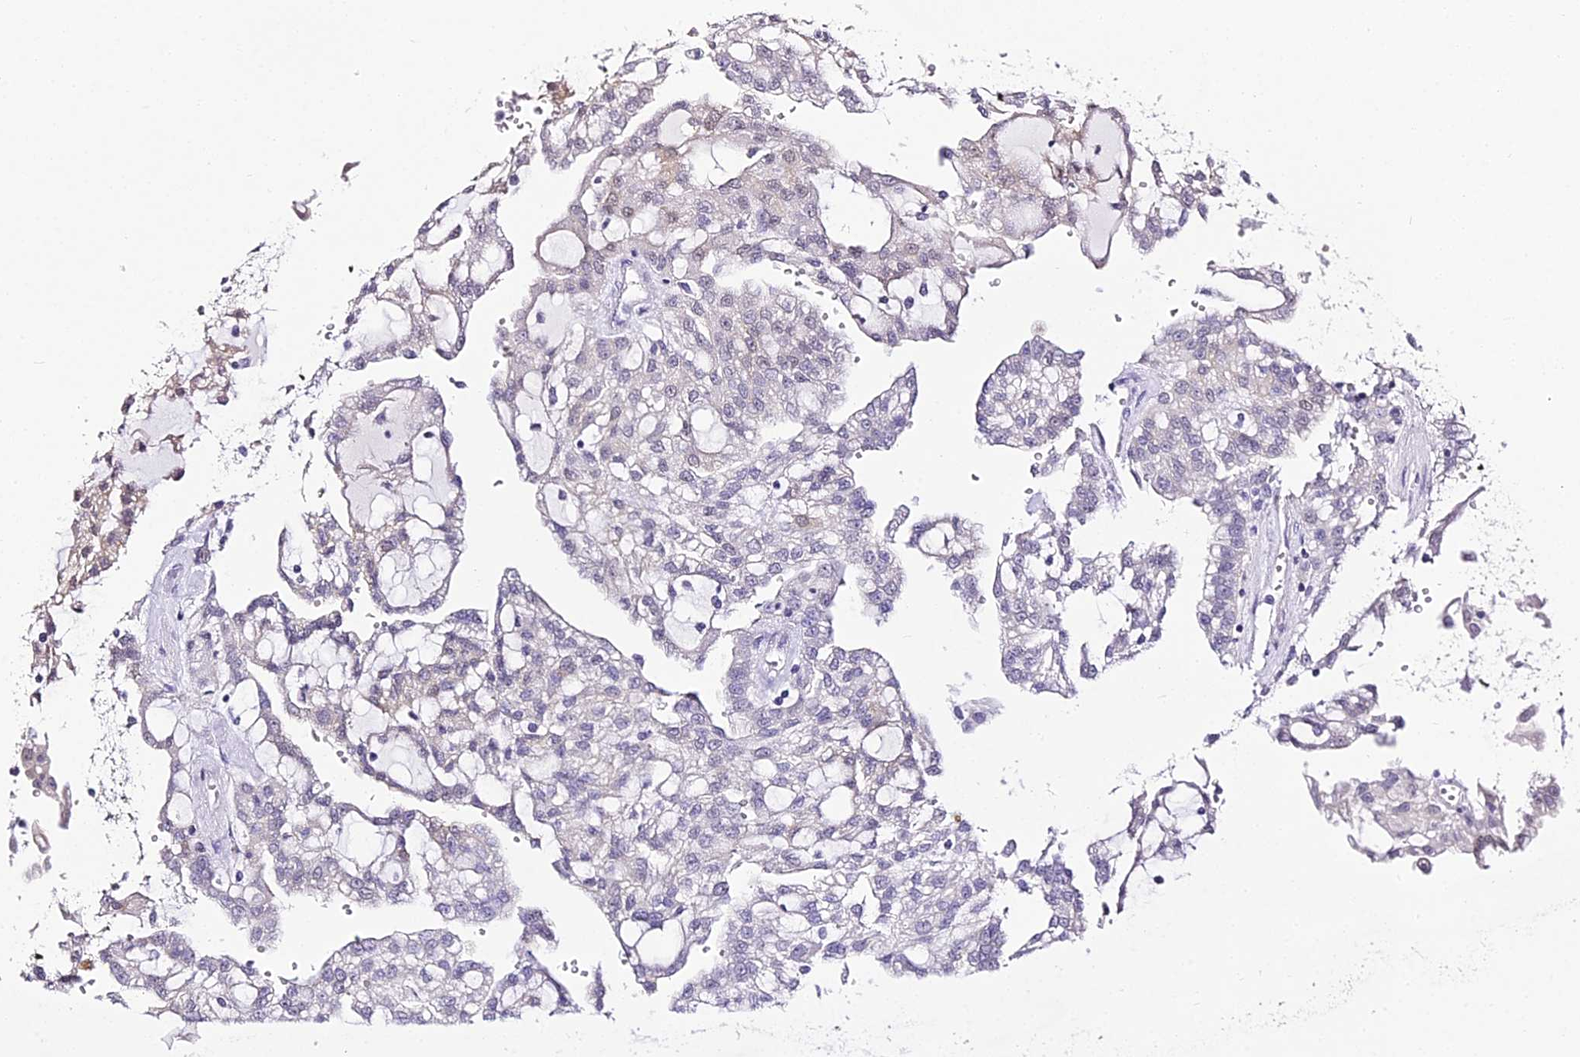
{"staining": {"intensity": "negative", "quantity": "none", "location": "none"}, "tissue": "renal cancer", "cell_type": "Tumor cells", "image_type": "cancer", "snomed": [{"axis": "morphology", "description": "Adenocarcinoma, NOS"}, {"axis": "topography", "description": "Kidney"}], "caption": "This is an IHC micrograph of renal cancer (adenocarcinoma). There is no positivity in tumor cells.", "gene": "ABHD14A-ACY1", "patient": {"sex": "male", "age": 63}}